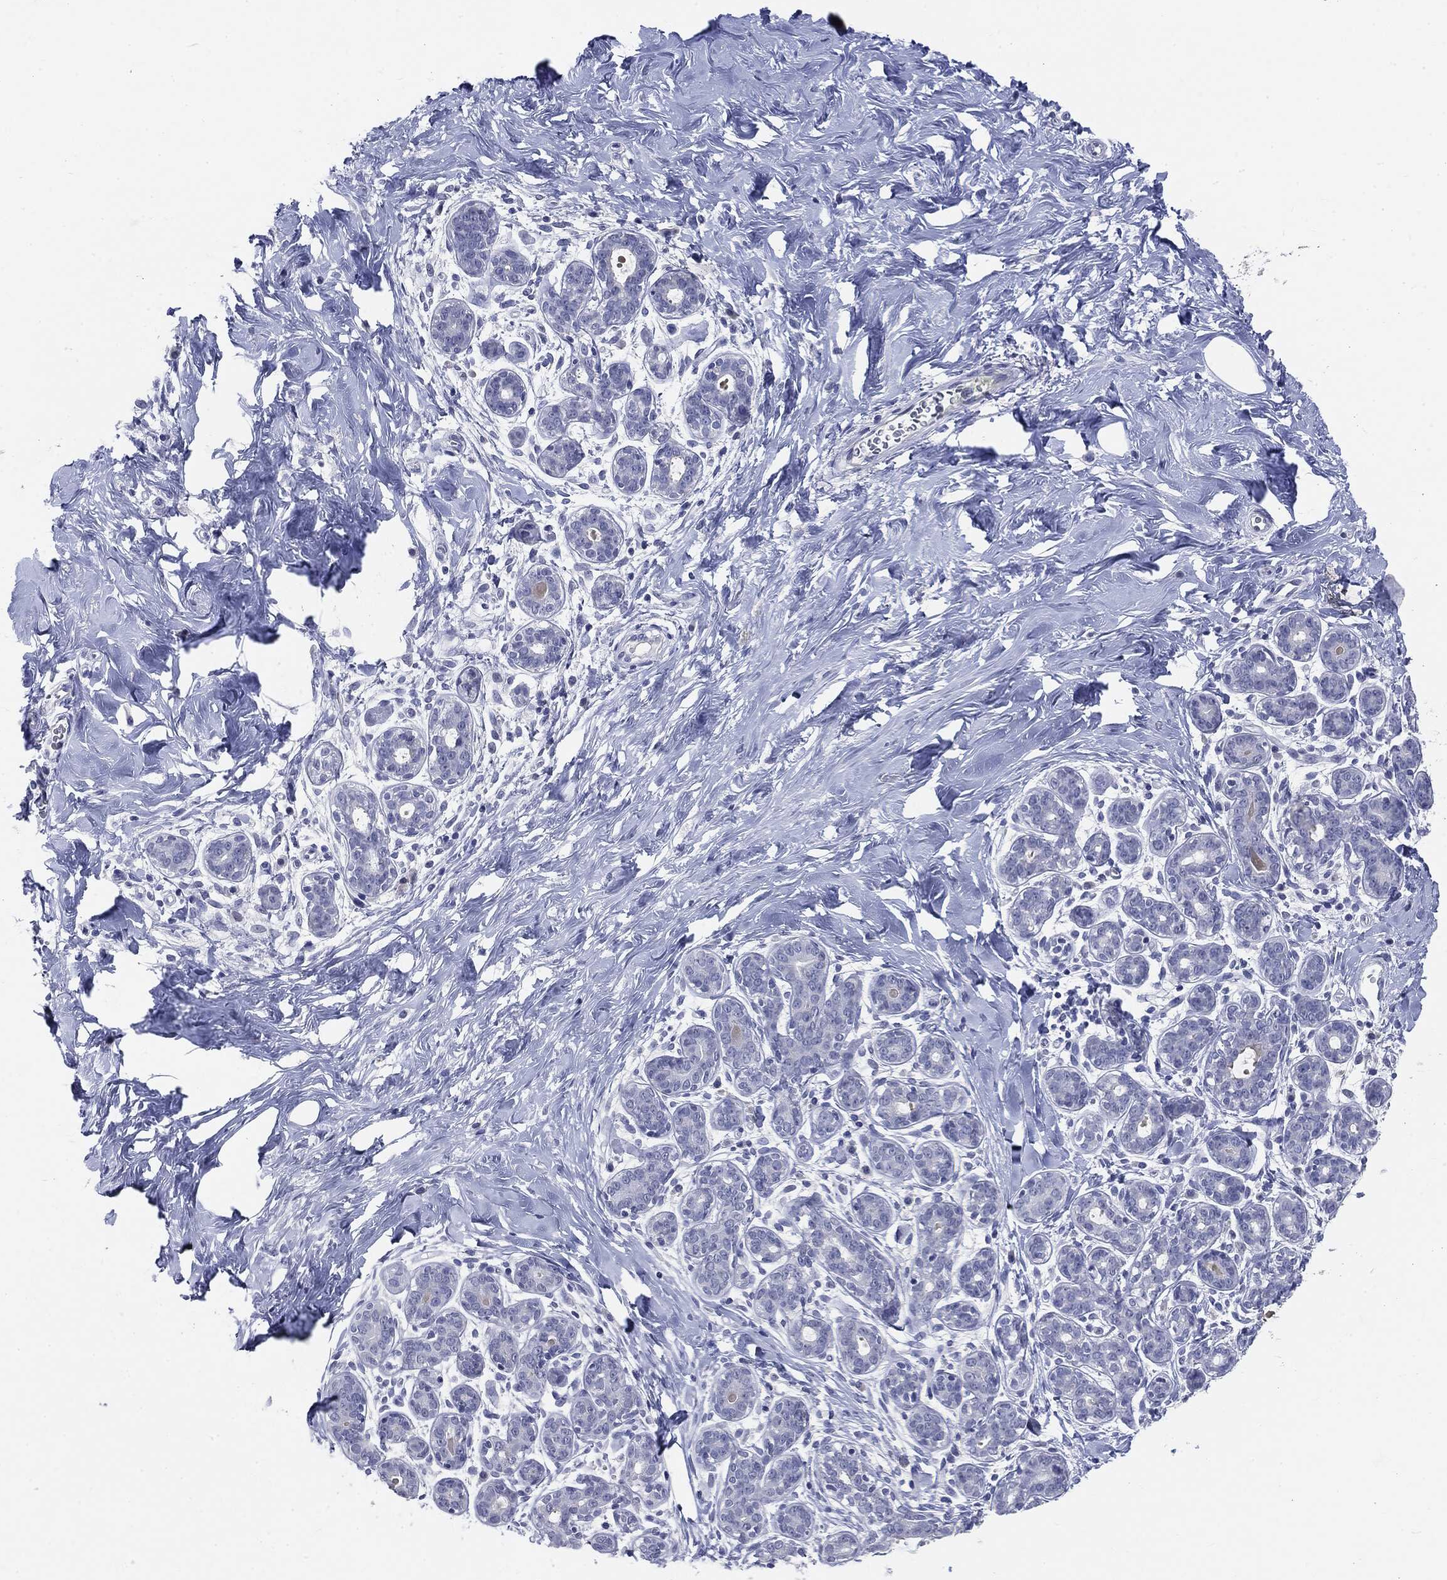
{"staining": {"intensity": "negative", "quantity": "none", "location": "none"}, "tissue": "breast", "cell_type": "Adipocytes", "image_type": "normal", "snomed": [{"axis": "morphology", "description": "Normal tissue, NOS"}, {"axis": "topography", "description": "Breast"}], "caption": "Immunohistochemical staining of benign breast displays no significant staining in adipocytes.", "gene": "CGB1", "patient": {"sex": "female", "age": 43}}